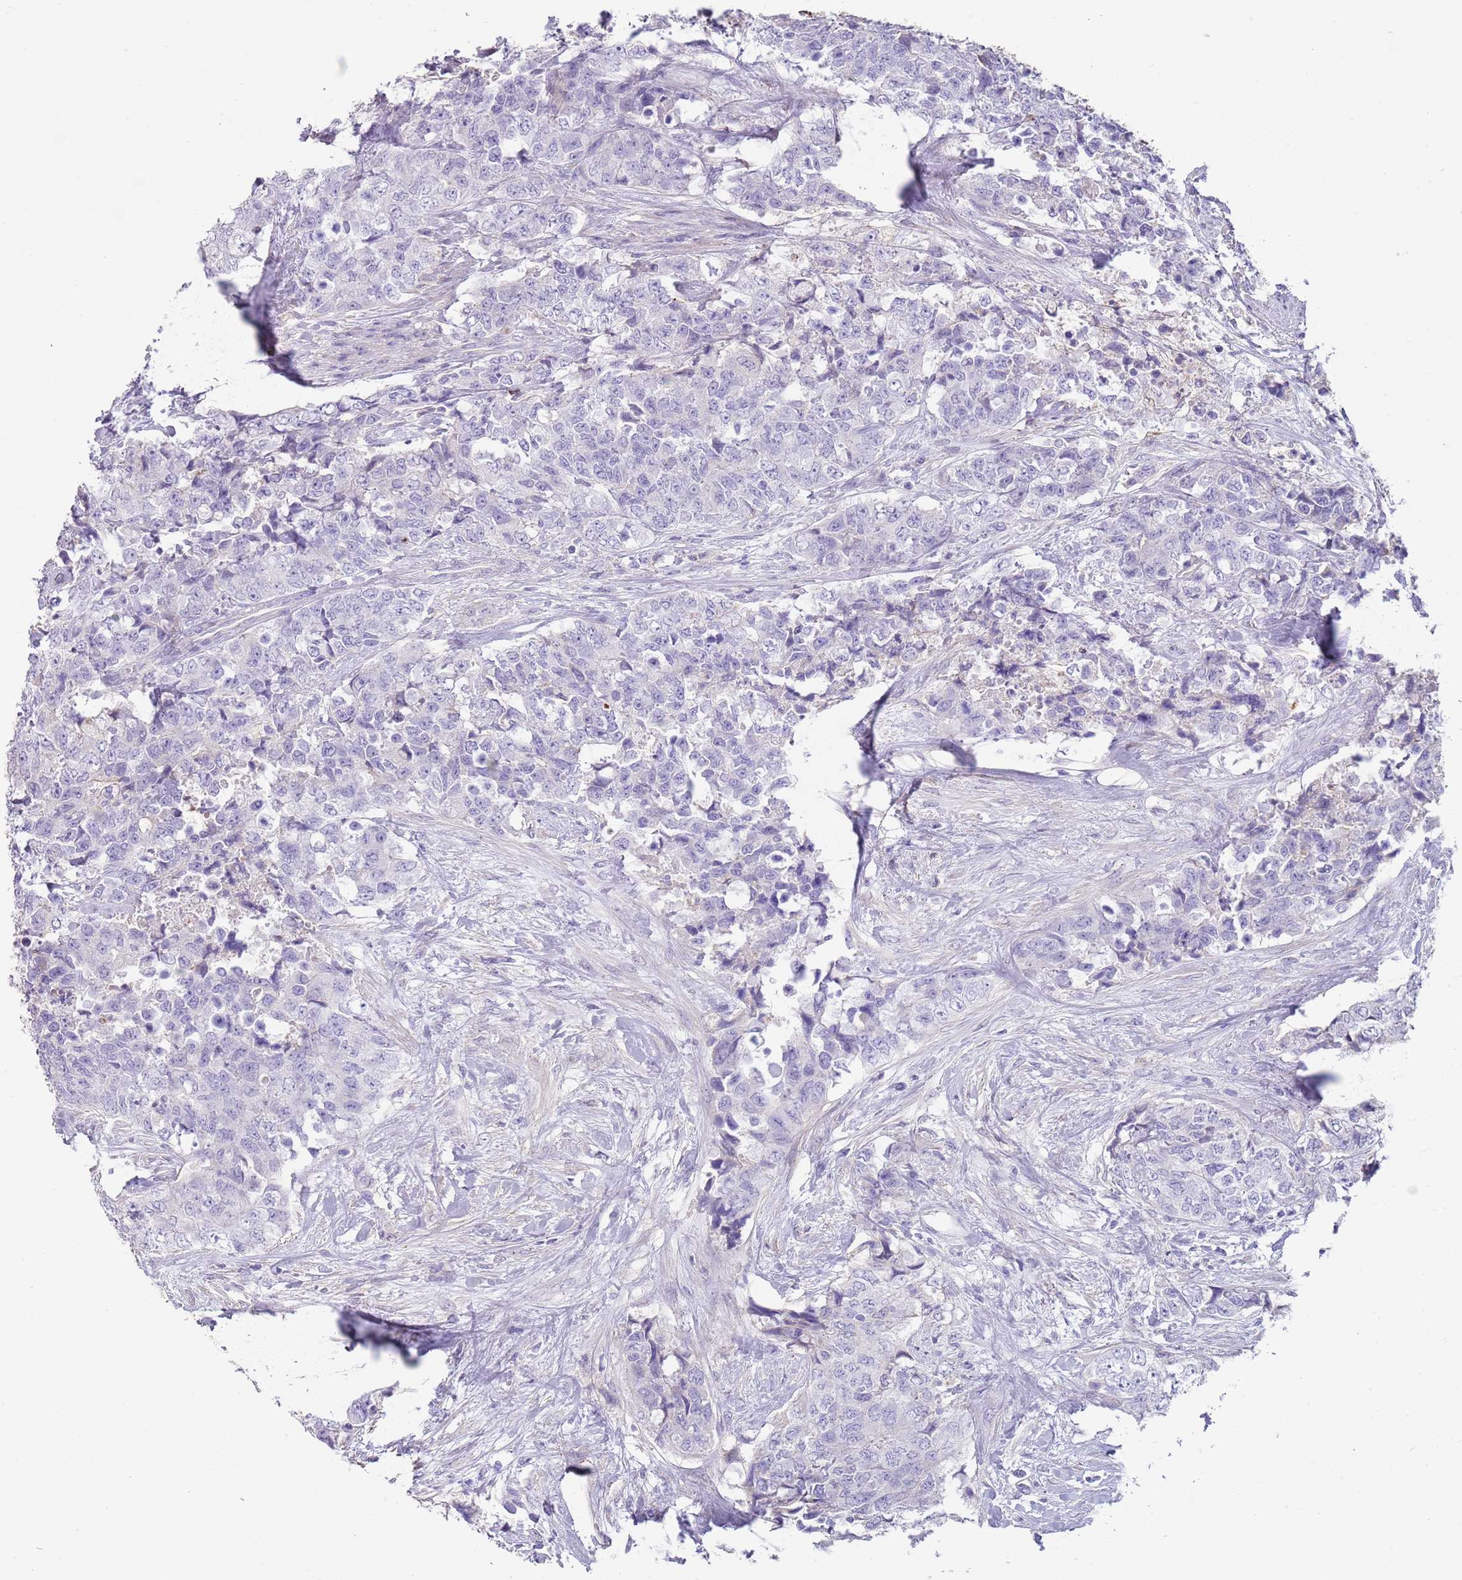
{"staining": {"intensity": "negative", "quantity": "none", "location": "none"}, "tissue": "urothelial cancer", "cell_type": "Tumor cells", "image_type": "cancer", "snomed": [{"axis": "morphology", "description": "Urothelial carcinoma, High grade"}, {"axis": "topography", "description": "Urinary bladder"}], "caption": "DAB (3,3'-diaminobenzidine) immunohistochemical staining of human urothelial cancer displays no significant expression in tumor cells.", "gene": "NBPF3", "patient": {"sex": "female", "age": 78}}